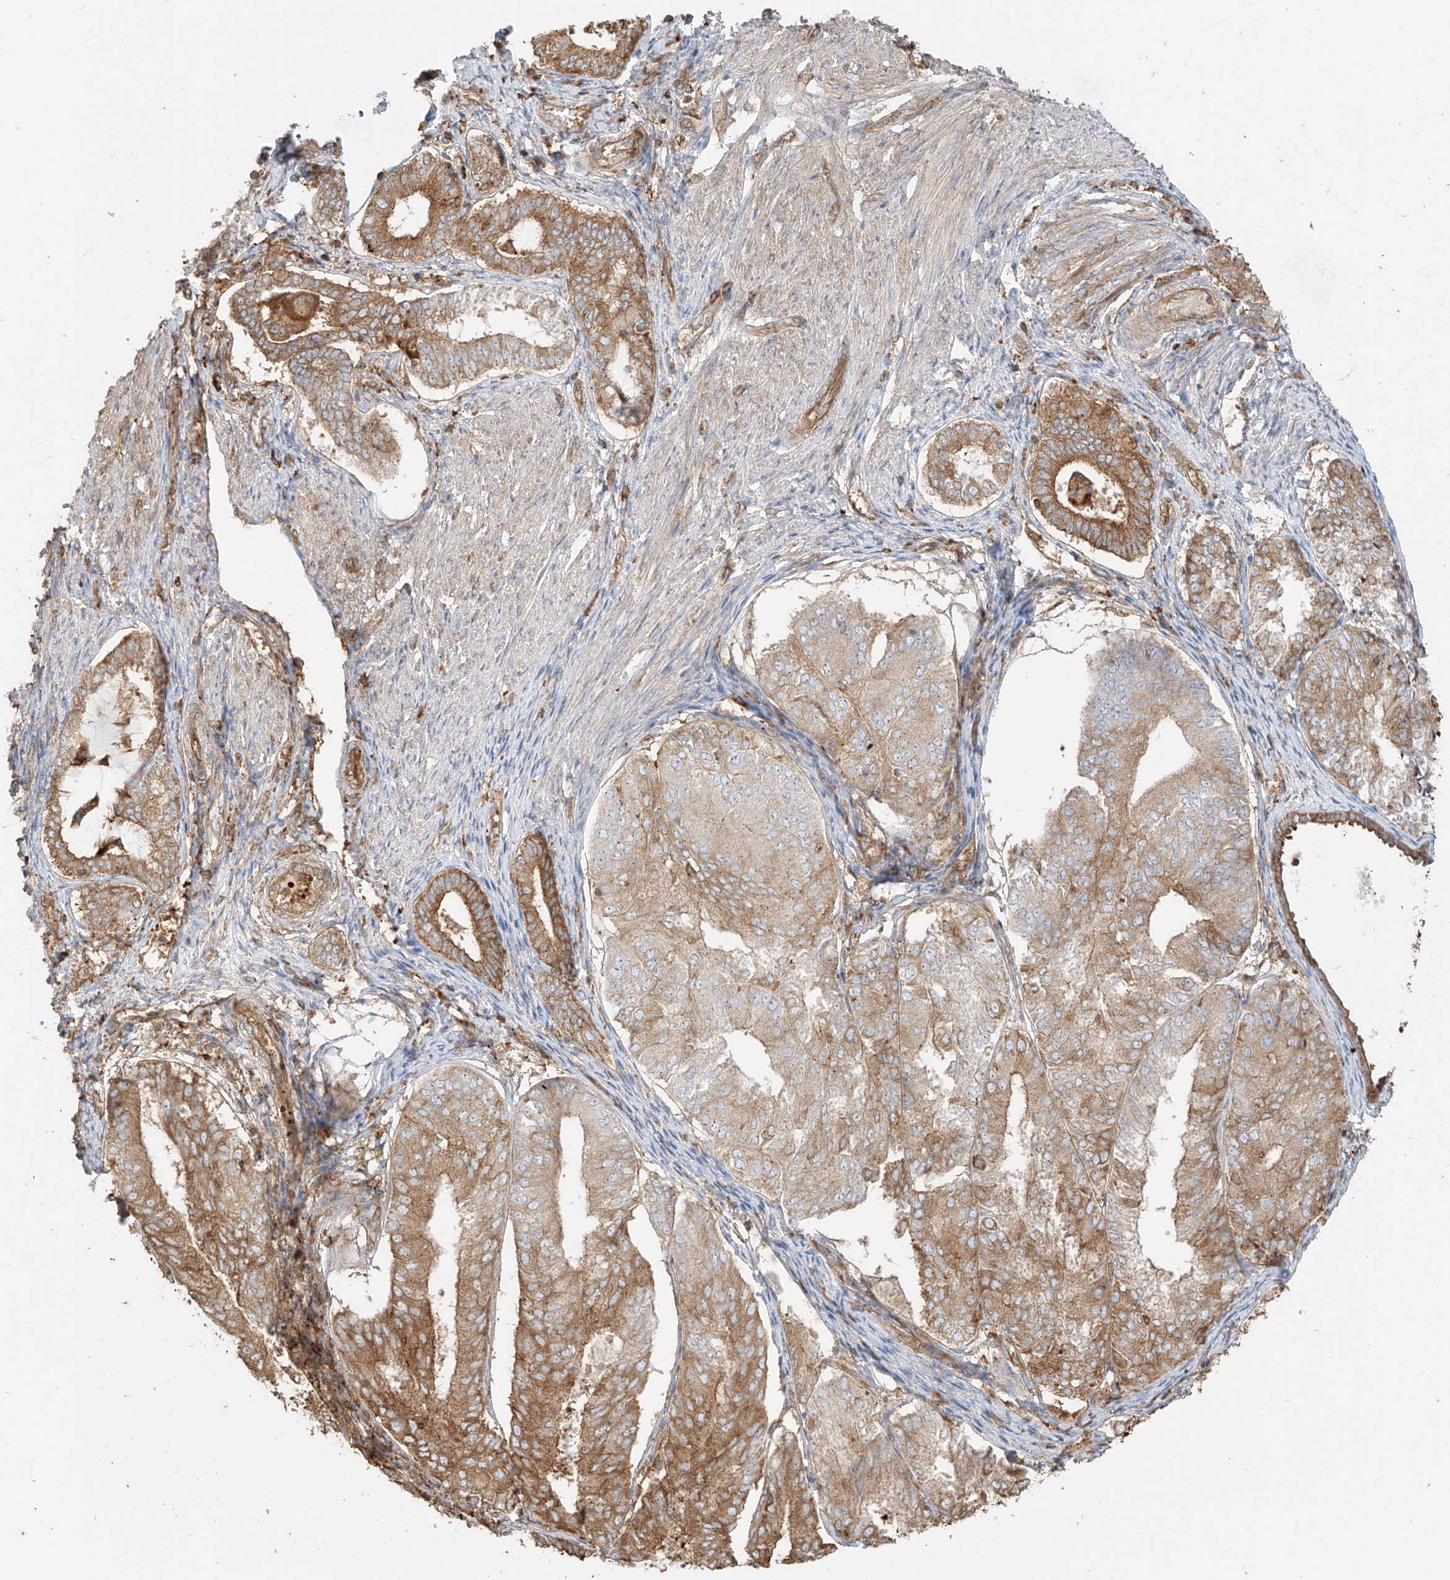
{"staining": {"intensity": "moderate", "quantity": ">75%", "location": "cytoplasmic/membranous"}, "tissue": "endometrial cancer", "cell_type": "Tumor cells", "image_type": "cancer", "snomed": [{"axis": "morphology", "description": "Adenocarcinoma, NOS"}, {"axis": "topography", "description": "Endometrium"}], "caption": "The photomicrograph shows a brown stain indicating the presence of a protein in the cytoplasmic/membranous of tumor cells in endometrial adenocarcinoma. (Stains: DAB (3,3'-diaminobenzidine) in brown, nuclei in blue, Microscopy: brightfield microscopy at high magnification).", "gene": "SNX9", "patient": {"sex": "female", "age": 81}}